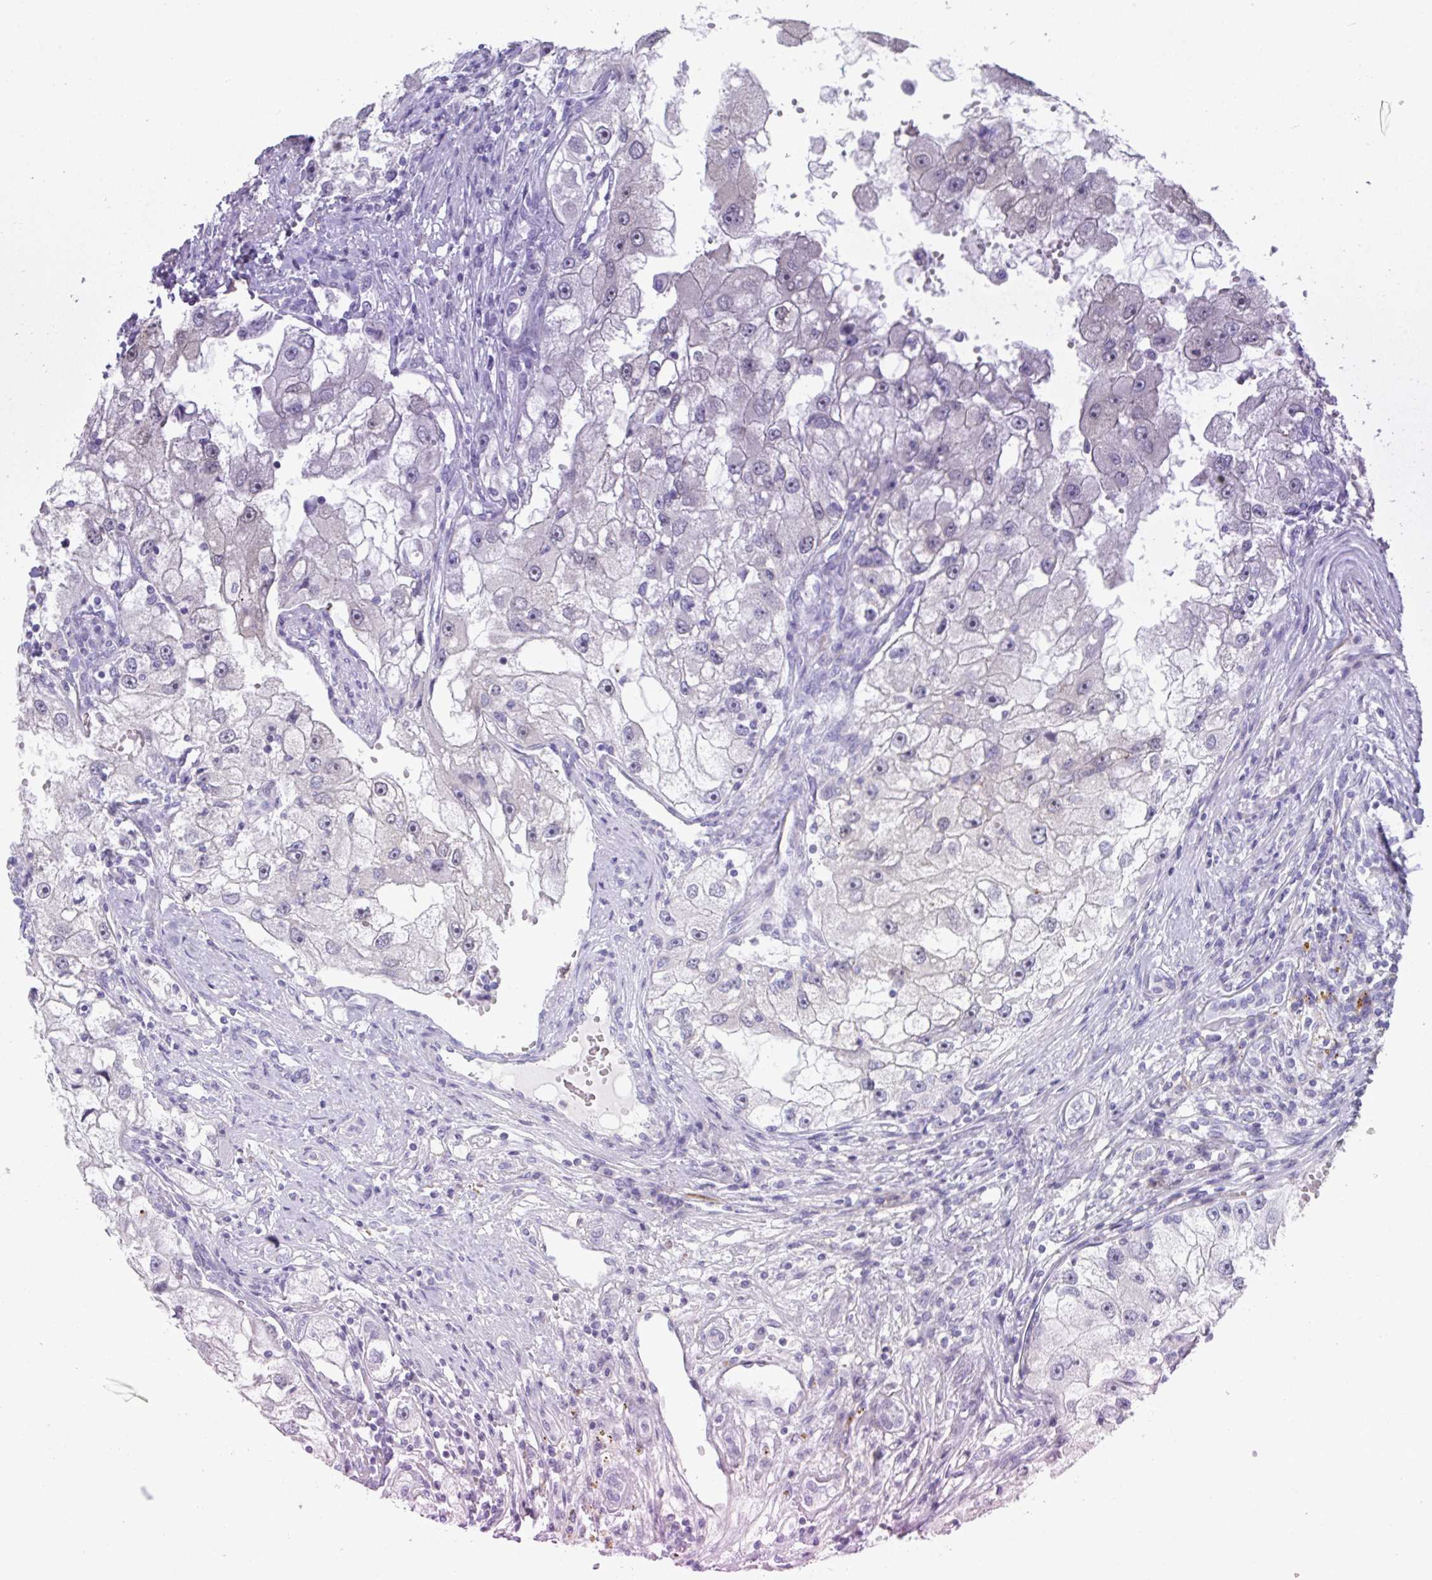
{"staining": {"intensity": "negative", "quantity": "none", "location": "none"}, "tissue": "renal cancer", "cell_type": "Tumor cells", "image_type": "cancer", "snomed": [{"axis": "morphology", "description": "Adenocarcinoma, NOS"}, {"axis": "topography", "description": "Kidney"}], "caption": "The IHC micrograph has no significant expression in tumor cells of adenocarcinoma (renal) tissue. The staining was performed using DAB (3,3'-diaminobenzidine) to visualize the protein expression in brown, while the nuclei were stained in blue with hematoxylin (Magnification: 20x).", "gene": "A1CF", "patient": {"sex": "male", "age": 63}}